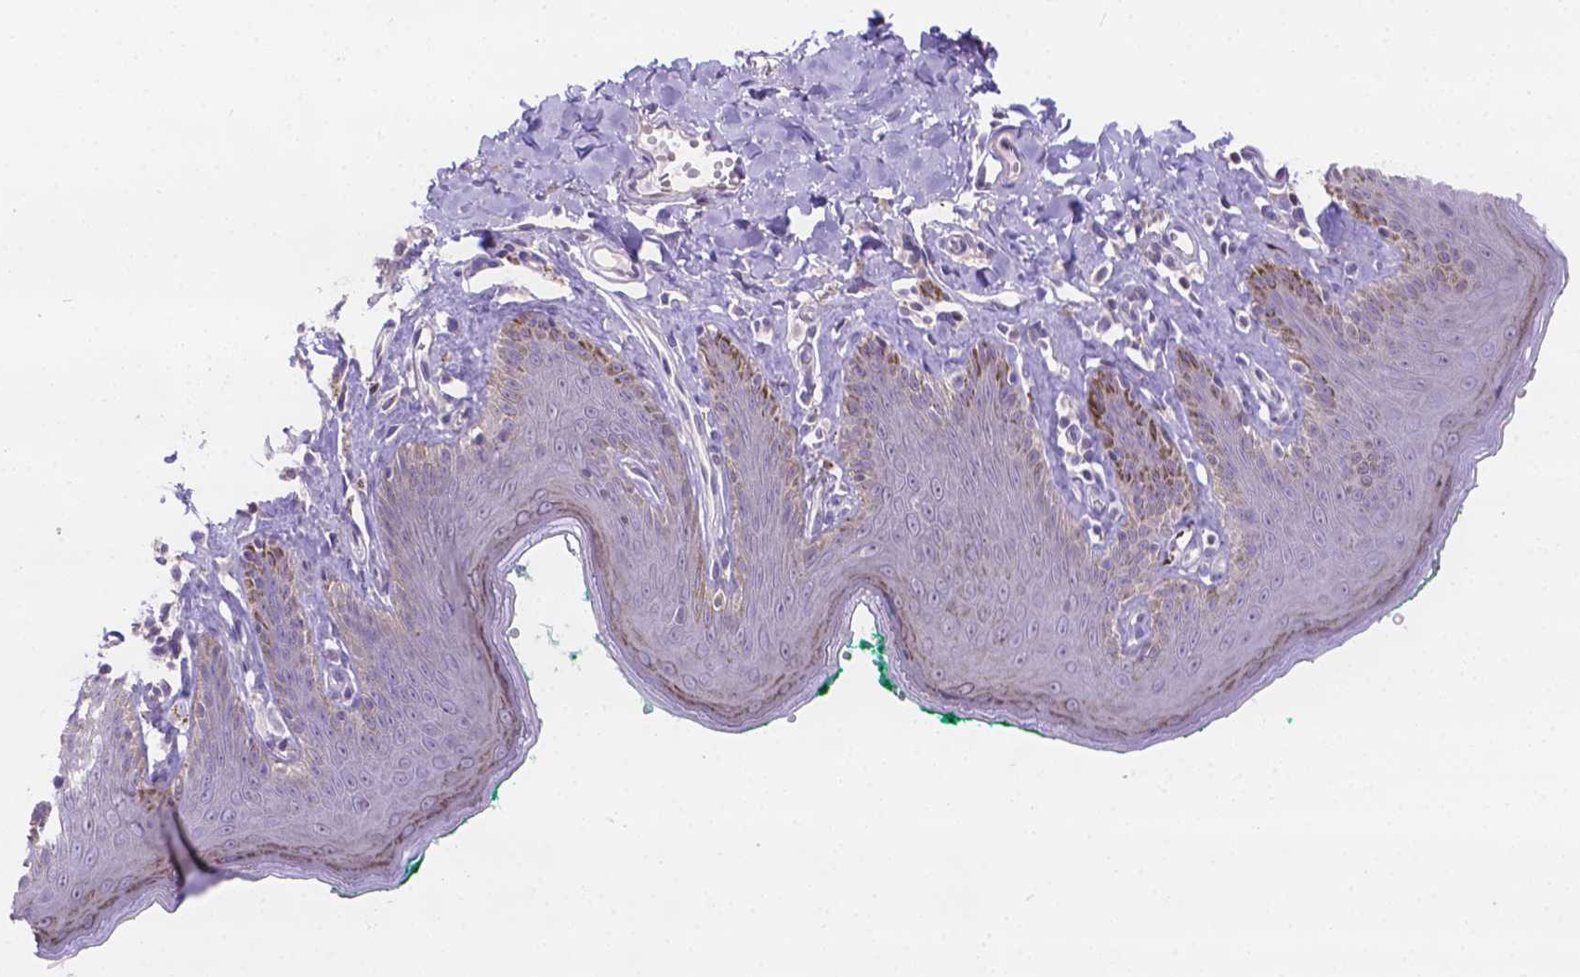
{"staining": {"intensity": "negative", "quantity": "none", "location": "none"}, "tissue": "skin", "cell_type": "Epidermal cells", "image_type": "normal", "snomed": [{"axis": "morphology", "description": "Normal tissue, NOS"}, {"axis": "topography", "description": "Vulva"}, {"axis": "topography", "description": "Peripheral nerve tissue"}], "caption": "Immunohistochemical staining of unremarkable human skin exhibits no significant positivity in epidermal cells.", "gene": "CD96", "patient": {"sex": "female", "age": 66}}